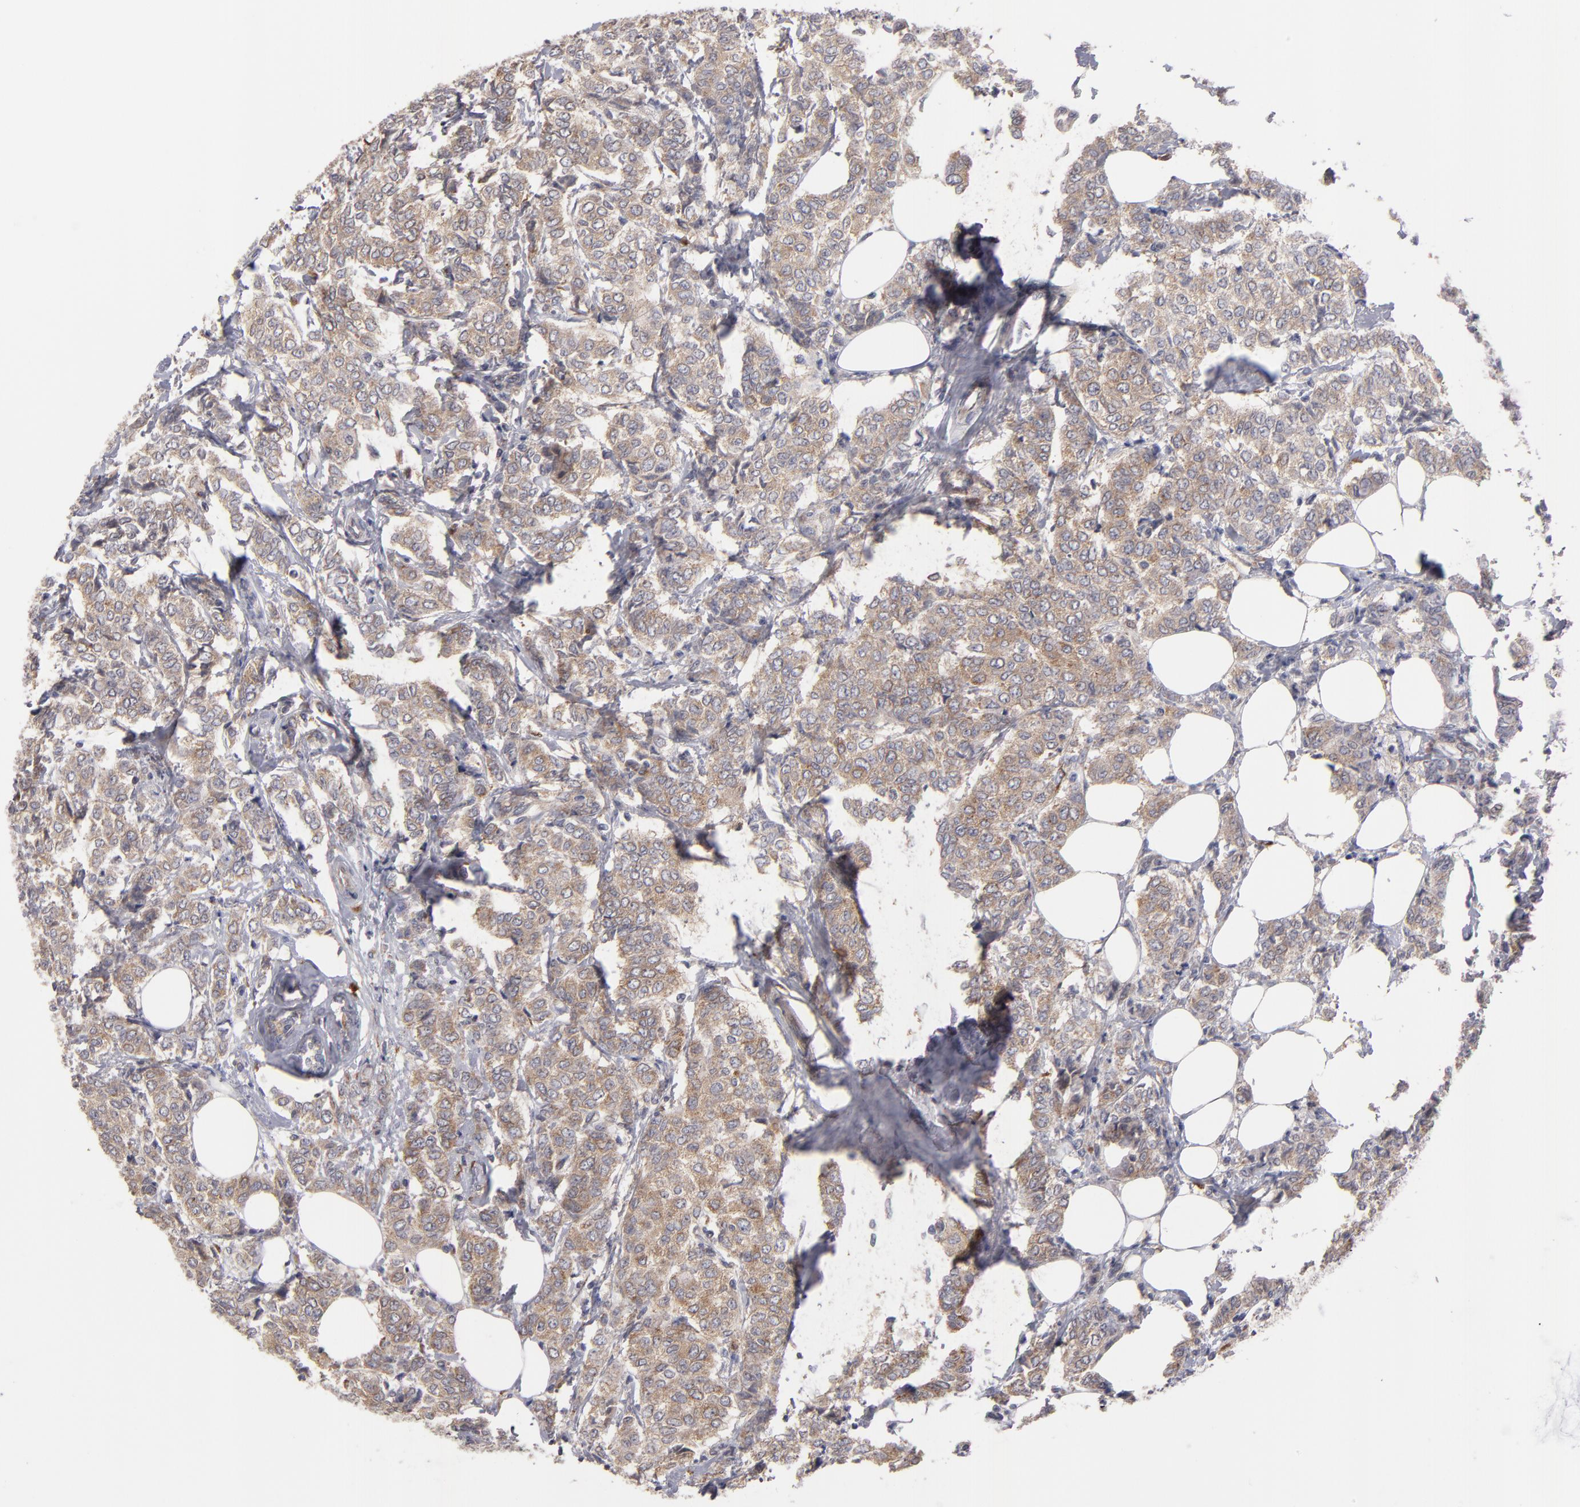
{"staining": {"intensity": "weak", "quantity": ">75%", "location": "cytoplasmic/membranous"}, "tissue": "breast cancer", "cell_type": "Tumor cells", "image_type": "cancer", "snomed": [{"axis": "morphology", "description": "Lobular carcinoma"}, {"axis": "topography", "description": "Breast"}], "caption": "Immunohistochemical staining of human breast cancer (lobular carcinoma) demonstrates low levels of weak cytoplasmic/membranous protein expression in about >75% of tumor cells.", "gene": "SND1", "patient": {"sex": "female", "age": 60}}